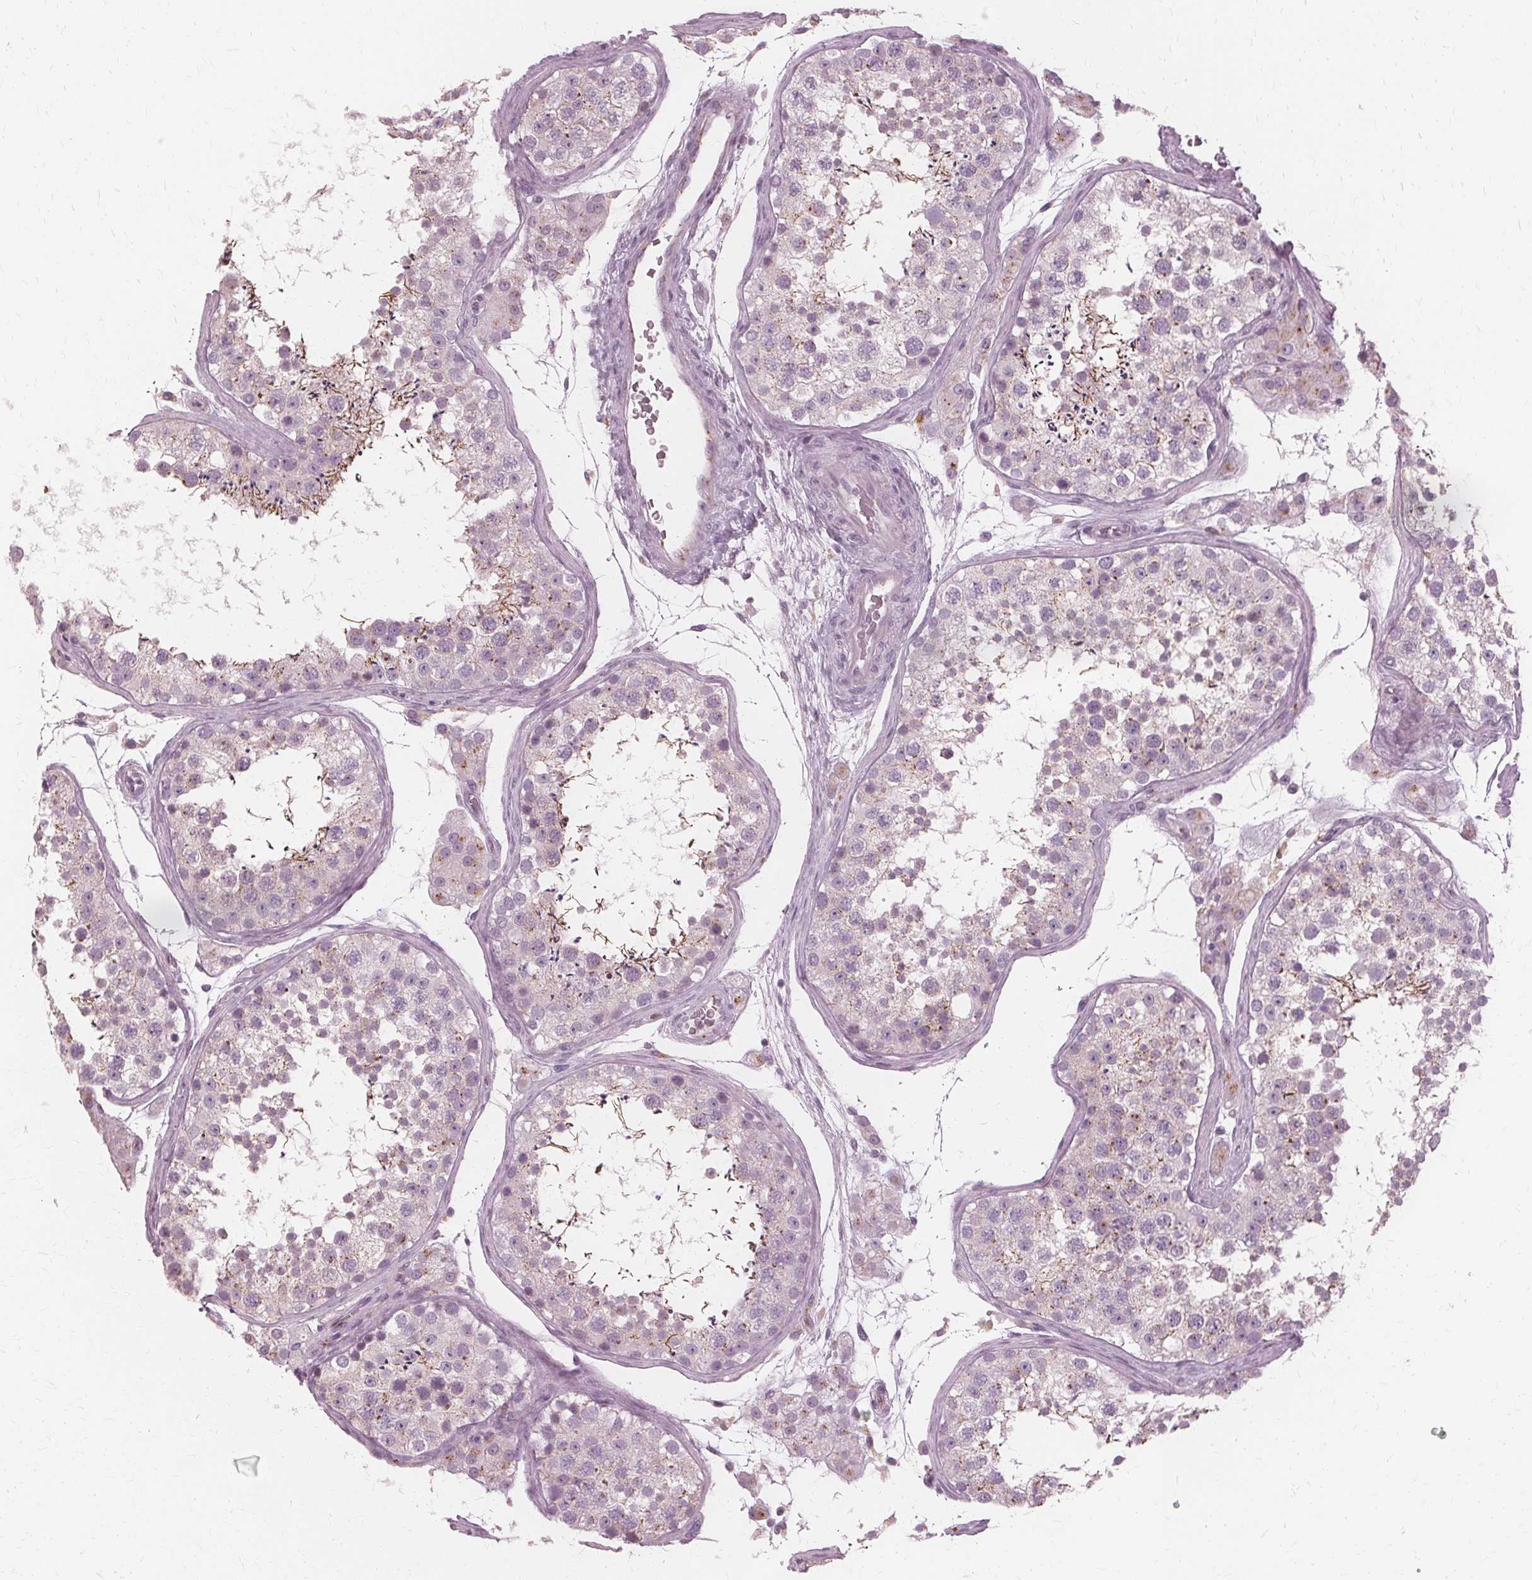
{"staining": {"intensity": "weak", "quantity": "<25%", "location": "cytoplasmic/membranous"}, "tissue": "testis", "cell_type": "Cells in seminiferous ducts", "image_type": "normal", "snomed": [{"axis": "morphology", "description": "Normal tissue, NOS"}, {"axis": "topography", "description": "Testis"}], "caption": "Immunohistochemistry of benign testis demonstrates no positivity in cells in seminiferous ducts.", "gene": "DNASE2", "patient": {"sex": "male", "age": 41}}